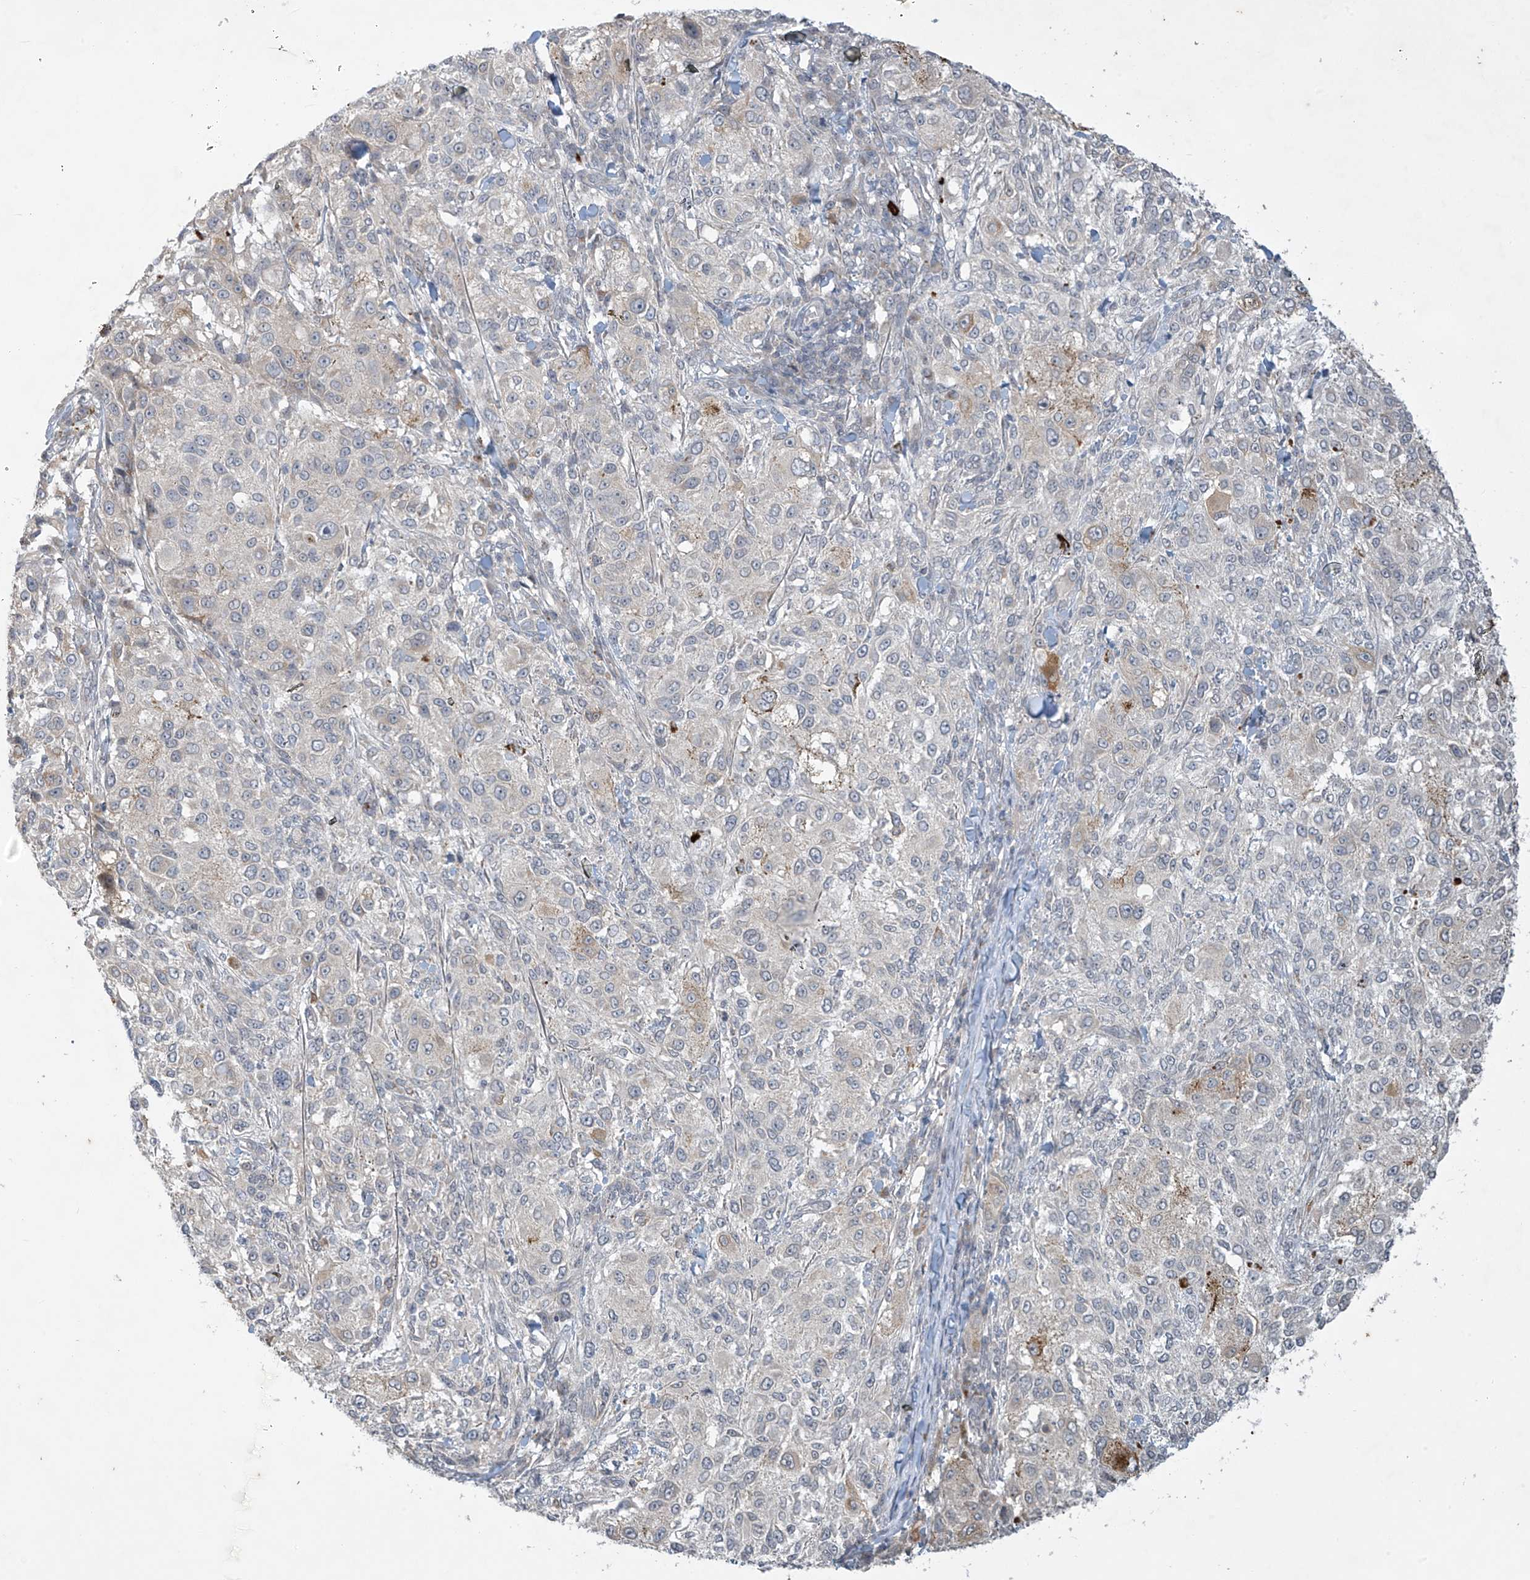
{"staining": {"intensity": "negative", "quantity": "none", "location": "none"}, "tissue": "melanoma", "cell_type": "Tumor cells", "image_type": "cancer", "snomed": [{"axis": "morphology", "description": "Necrosis, NOS"}, {"axis": "morphology", "description": "Malignant melanoma, NOS"}, {"axis": "topography", "description": "Skin"}], "caption": "An immunohistochemistry (IHC) photomicrograph of malignant melanoma is shown. There is no staining in tumor cells of malignant melanoma.", "gene": "DGKQ", "patient": {"sex": "female", "age": 87}}